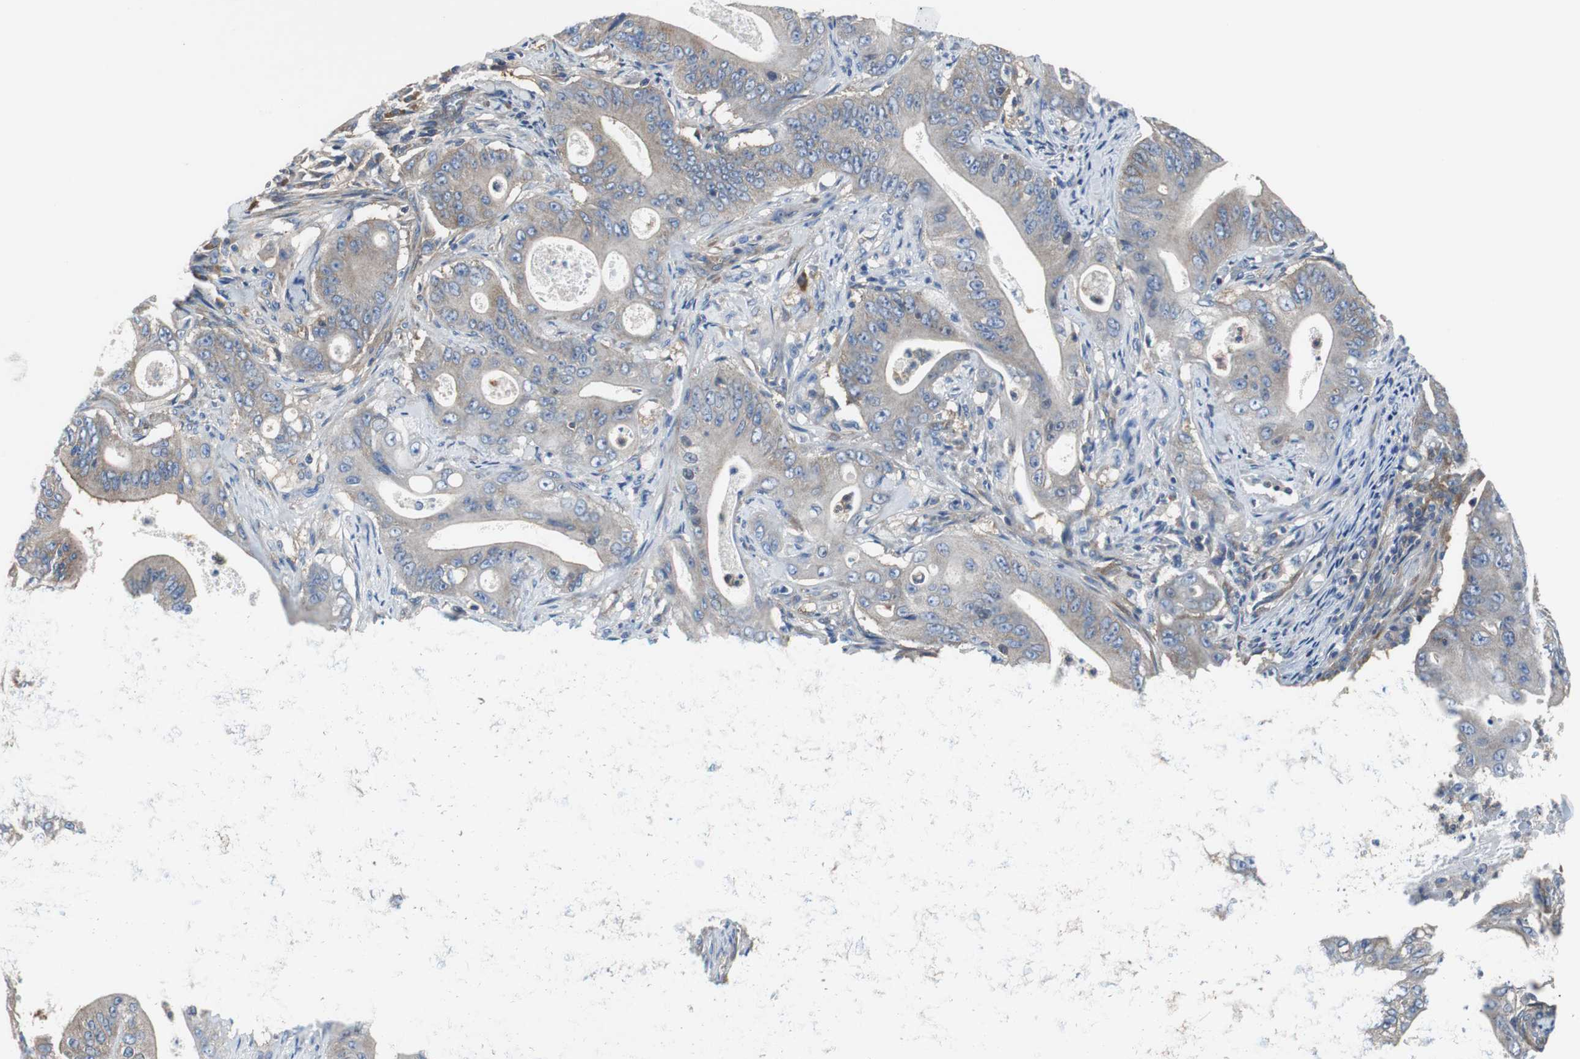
{"staining": {"intensity": "weak", "quantity": ">75%", "location": "cytoplasmic/membranous"}, "tissue": "pancreatic cancer", "cell_type": "Tumor cells", "image_type": "cancer", "snomed": [{"axis": "morphology", "description": "Normal tissue, NOS"}, {"axis": "topography", "description": "Lymph node"}], "caption": "Immunohistochemistry (IHC) micrograph of human pancreatic cancer stained for a protein (brown), which shows low levels of weak cytoplasmic/membranous positivity in about >75% of tumor cells.", "gene": "BRAF", "patient": {"sex": "male", "age": 62}}